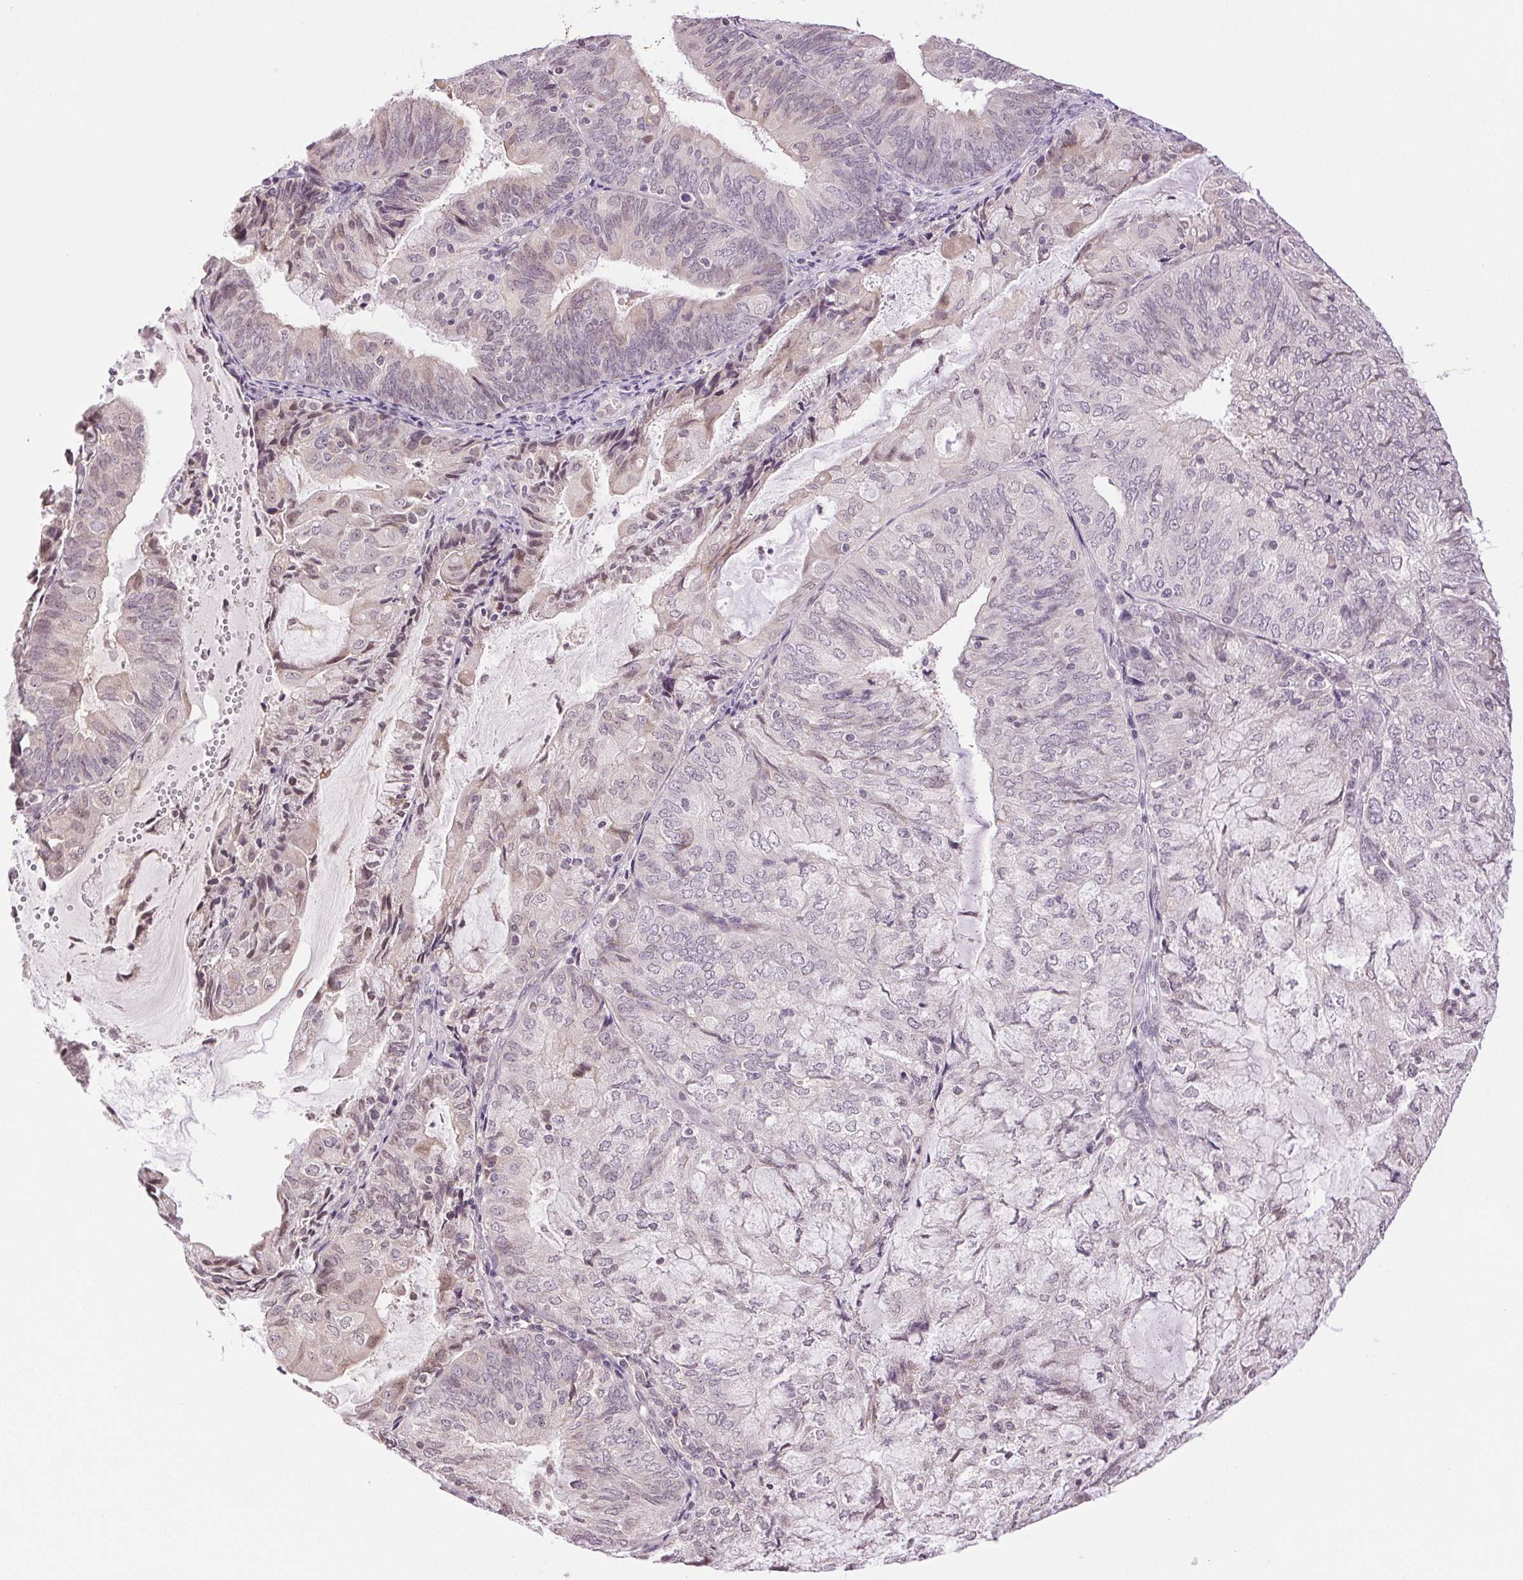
{"staining": {"intensity": "negative", "quantity": "none", "location": "none"}, "tissue": "endometrial cancer", "cell_type": "Tumor cells", "image_type": "cancer", "snomed": [{"axis": "morphology", "description": "Adenocarcinoma, NOS"}, {"axis": "topography", "description": "Endometrium"}], "caption": "Tumor cells are negative for protein expression in human endometrial cancer.", "gene": "TNNT3", "patient": {"sex": "female", "age": 81}}